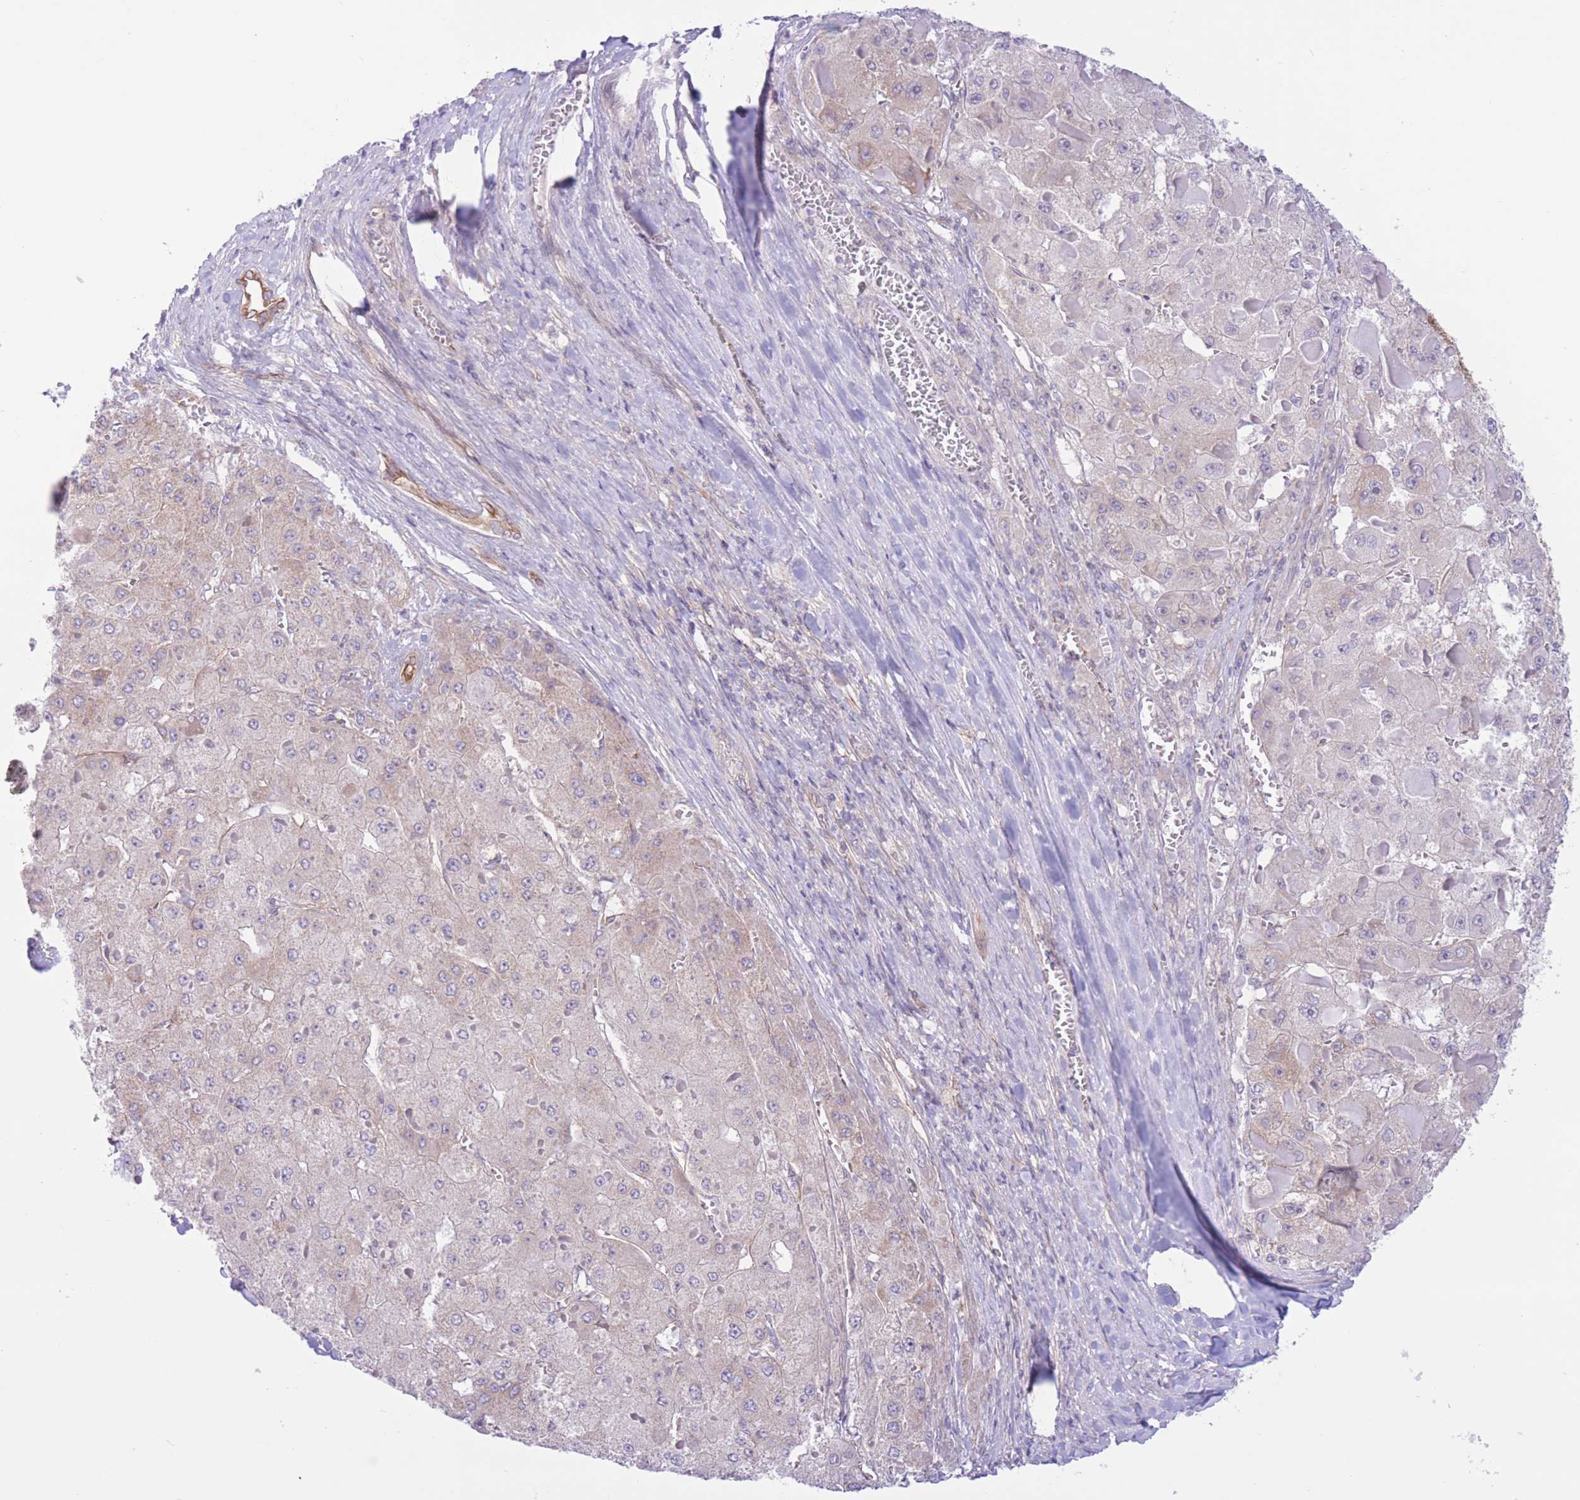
{"staining": {"intensity": "negative", "quantity": "none", "location": "none"}, "tissue": "liver cancer", "cell_type": "Tumor cells", "image_type": "cancer", "snomed": [{"axis": "morphology", "description": "Carcinoma, Hepatocellular, NOS"}, {"axis": "topography", "description": "Liver"}], "caption": "This is an immunohistochemistry (IHC) photomicrograph of human liver cancer. There is no staining in tumor cells.", "gene": "MRPS31", "patient": {"sex": "female", "age": 73}}